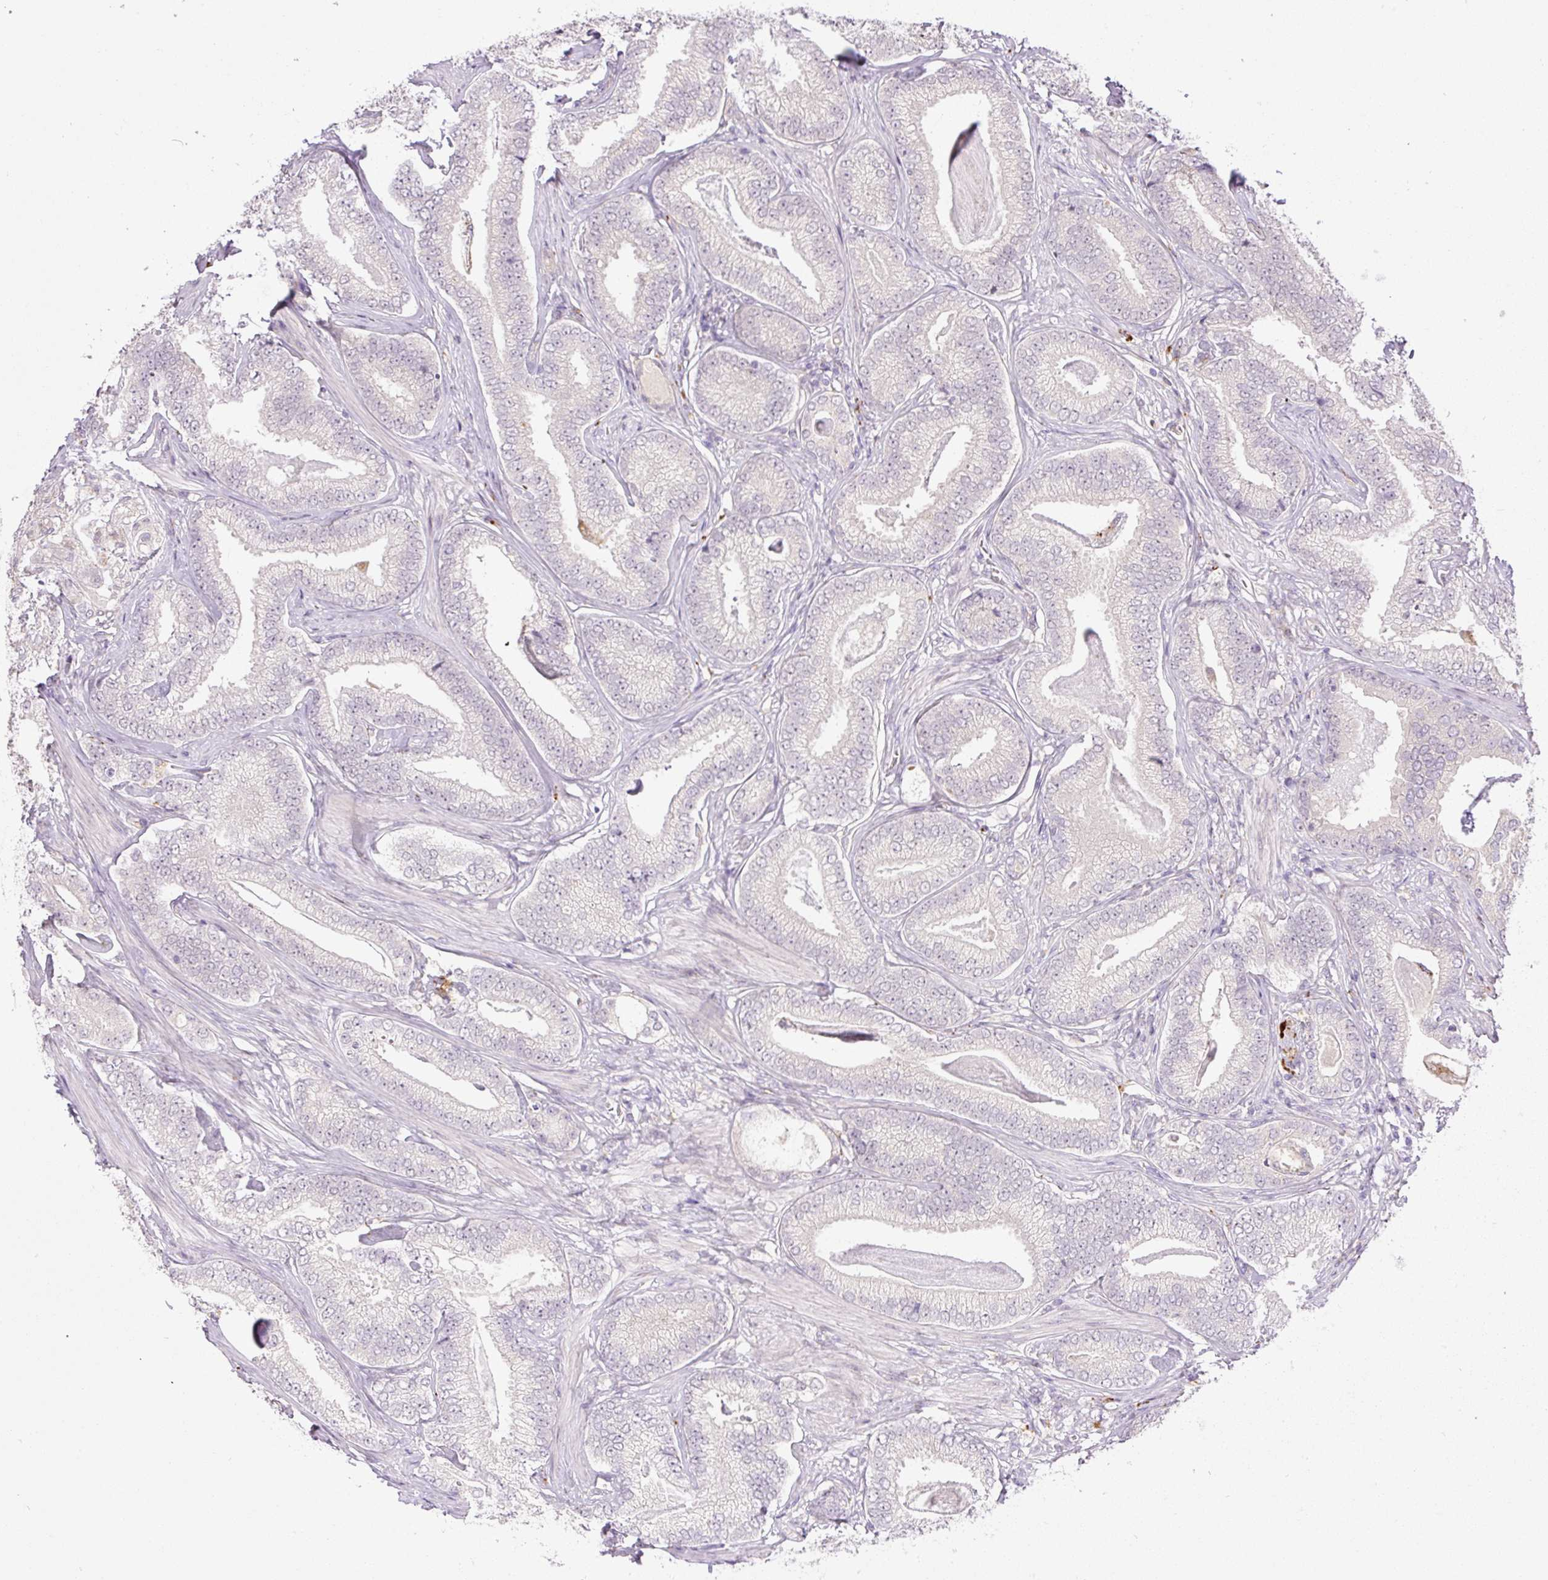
{"staining": {"intensity": "negative", "quantity": "none", "location": "none"}, "tissue": "prostate cancer", "cell_type": "Tumor cells", "image_type": "cancer", "snomed": [{"axis": "morphology", "description": "Adenocarcinoma, Low grade"}, {"axis": "topography", "description": "Prostate"}], "caption": "Histopathology image shows no significant protein staining in tumor cells of prostate cancer (adenocarcinoma (low-grade)). The staining is performed using DAB (3,3'-diaminobenzidine) brown chromogen with nuclei counter-stained in using hematoxylin.", "gene": "HABP4", "patient": {"sex": "male", "age": 63}}